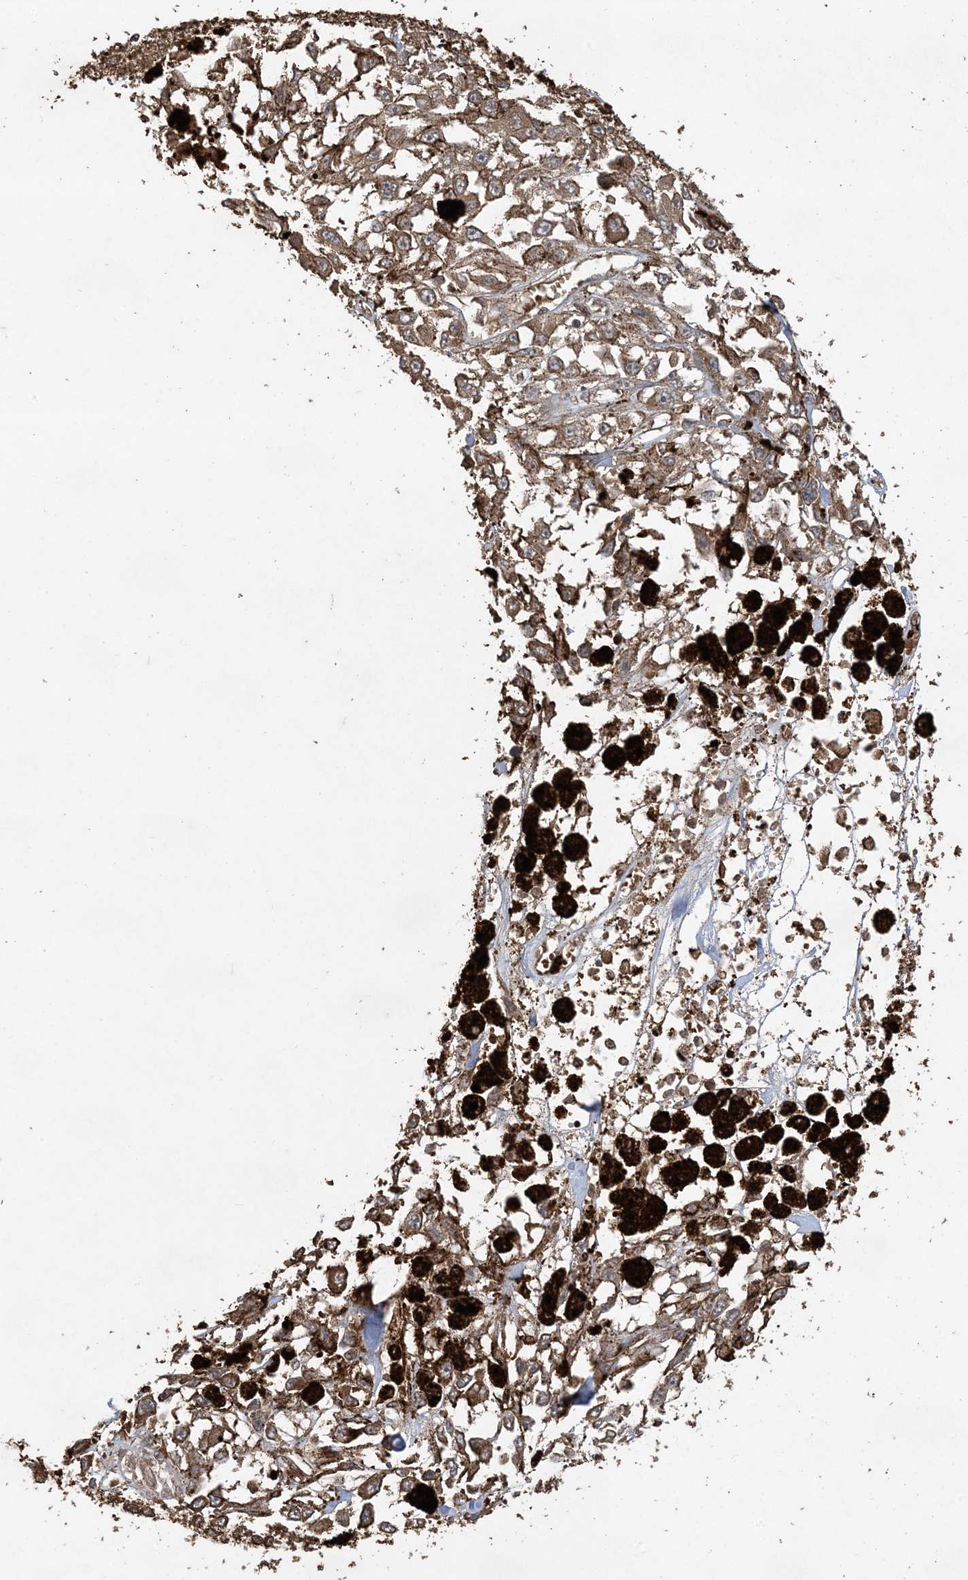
{"staining": {"intensity": "moderate", "quantity": ">75%", "location": "cytoplasmic/membranous"}, "tissue": "melanoma", "cell_type": "Tumor cells", "image_type": "cancer", "snomed": [{"axis": "morphology", "description": "Malignant melanoma, Metastatic site"}, {"axis": "topography", "description": "Lymph node"}], "caption": "Melanoma tissue demonstrates moderate cytoplasmic/membranous staining in approximately >75% of tumor cells, visualized by immunohistochemistry.", "gene": "EFCAB8", "patient": {"sex": "male", "age": 59}}